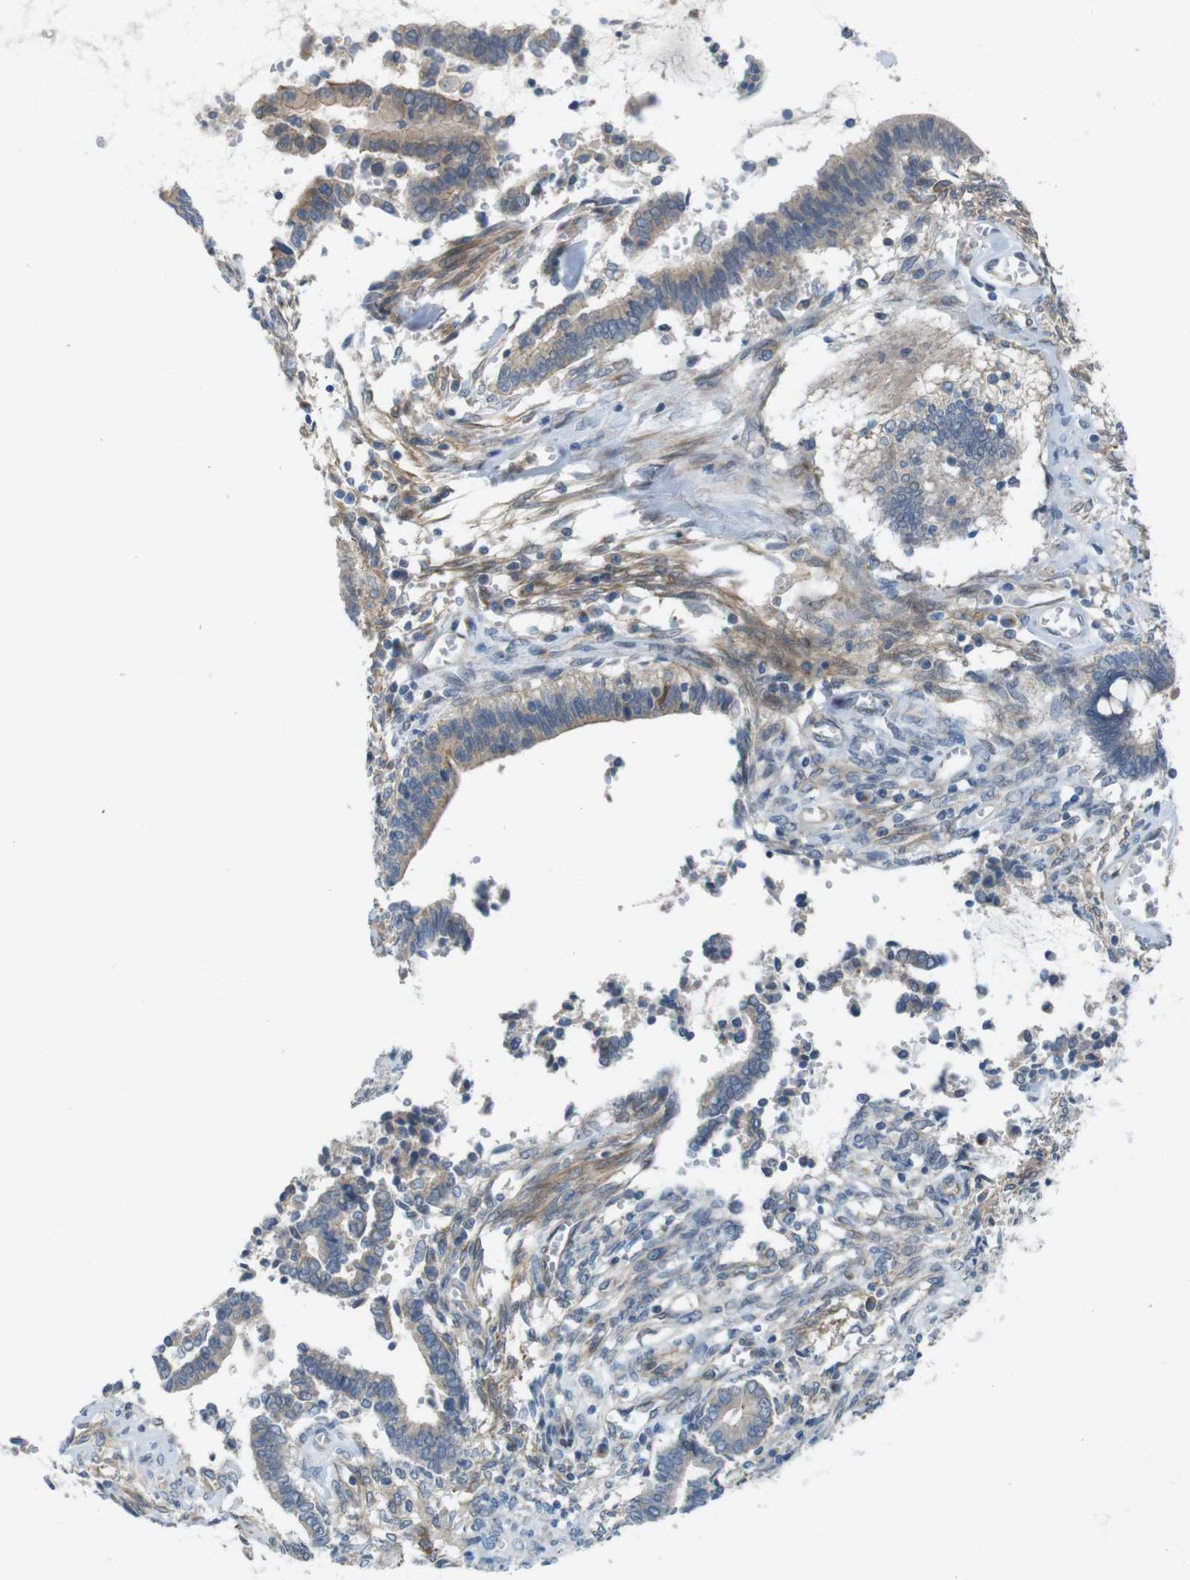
{"staining": {"intensity": "weak", "quantity": ">75%", "location": "cytoplasmic/membranous,nuclear"}, "tissue": "cervical cancer", "cell_type": "Tumor cells", "image_type": "cancer", "snomed": [{"axis": "morphology", "description": "Adenocarcinoma, NOS"}, {"axis": "topography", "description": "Cervix"}], "caption": "Human cervical adenocarcinoma stained for a protein (brown) displays weak cytoplasmic/membranous and nuclear positive positivity in about >75% of tumor cells.", "gene": "SKI", "patient": {"sex": "female", "age": 44}}